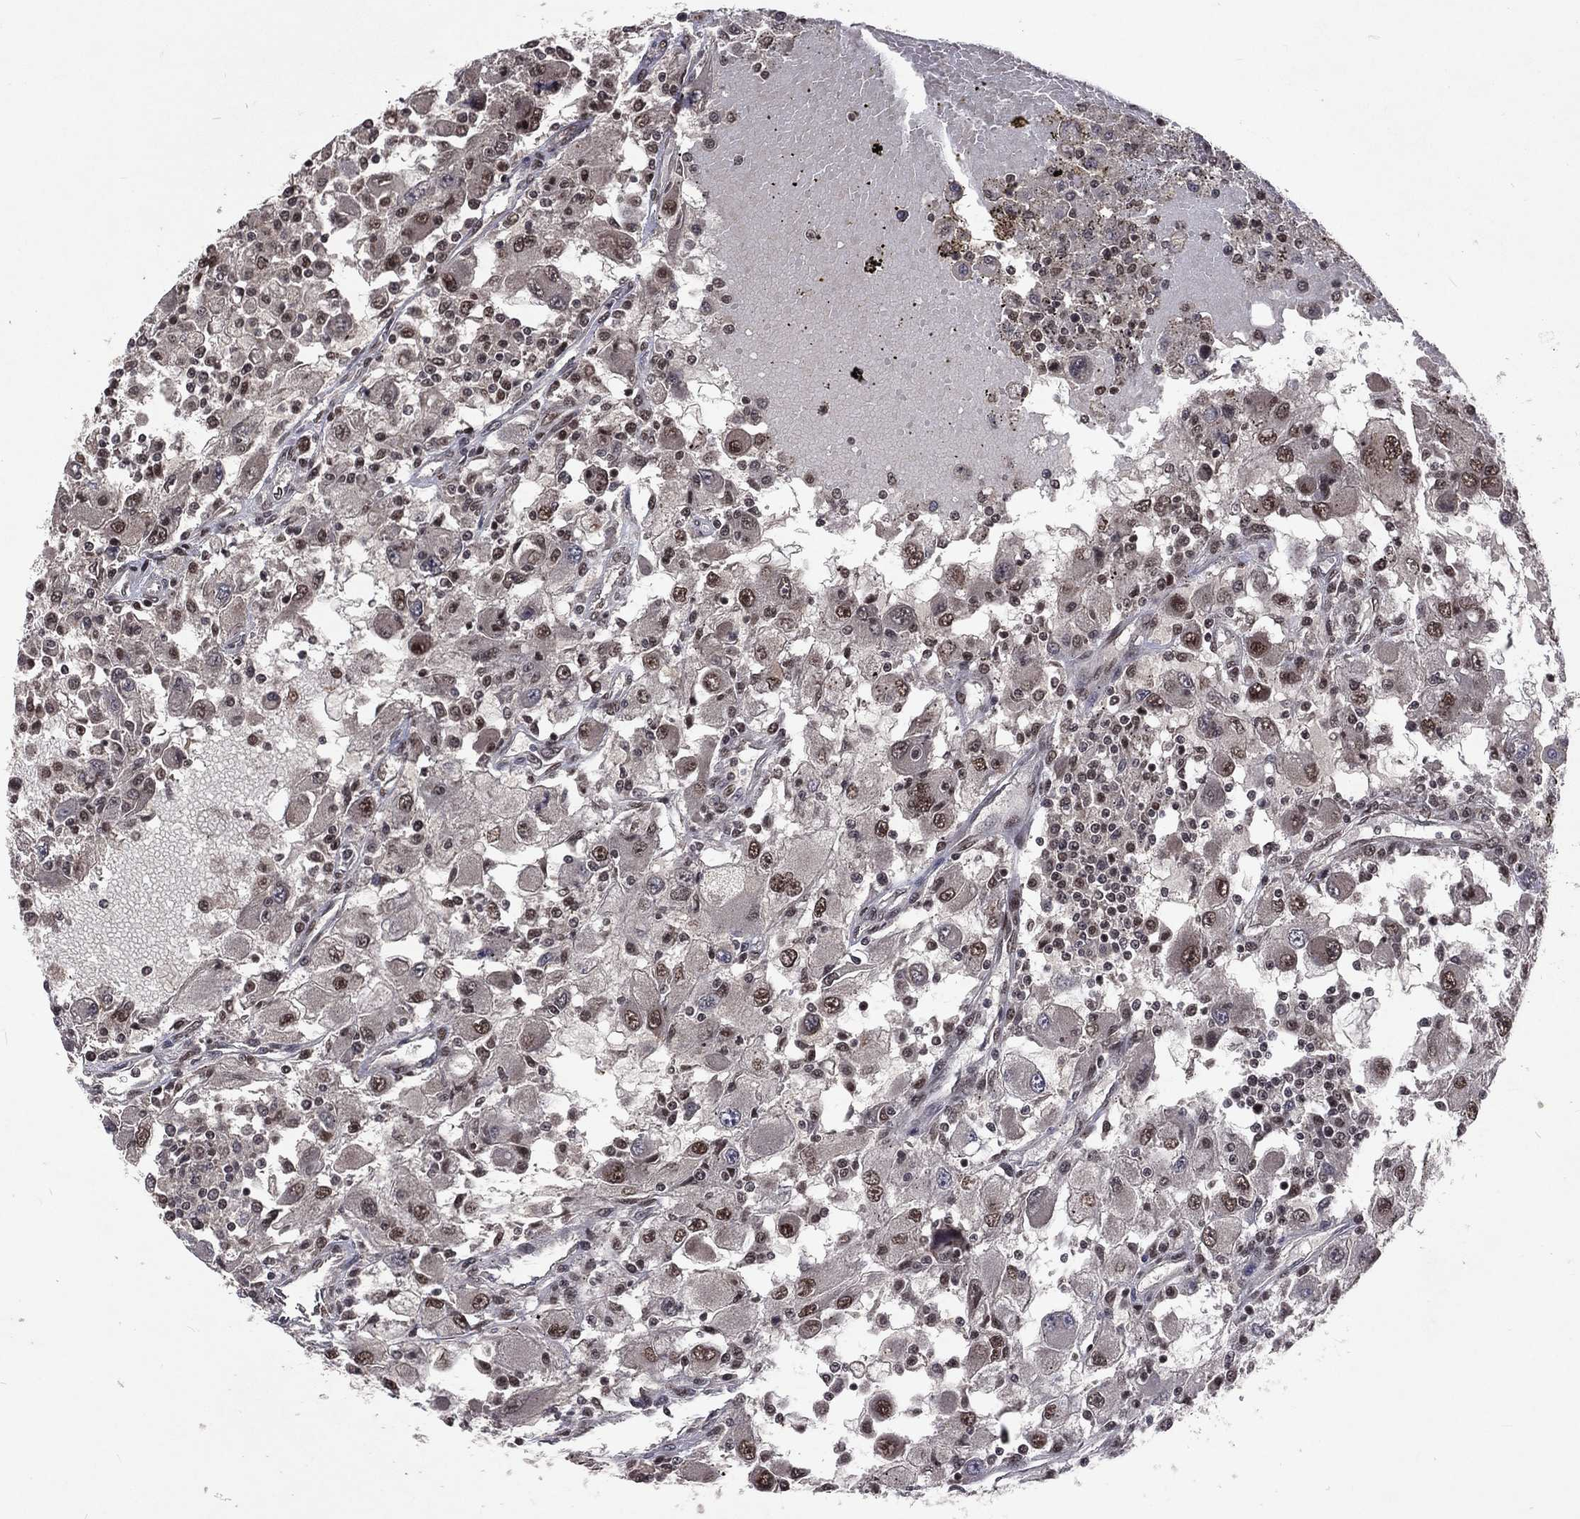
{"staining": {"intensity": "moderate", "quantity": "<25%", "location": "nuclear"}, "tissue": "renal cancer", "cell_type": "Tumor cells", "image_type": "cancer", "snomed": [{"axis": "morphology", "description": "Adenocarcinoma, NOS"}, {"axis": "topography", "description": "Kidney"}], "caption": "There is low levels of moderate nuclear positivity in tumor cells of renal cancer, as demonstrated by immunohistochemical staining (brown color).", "gene": "DMAP1", "patient": {"sex": "female", "age": 67}}